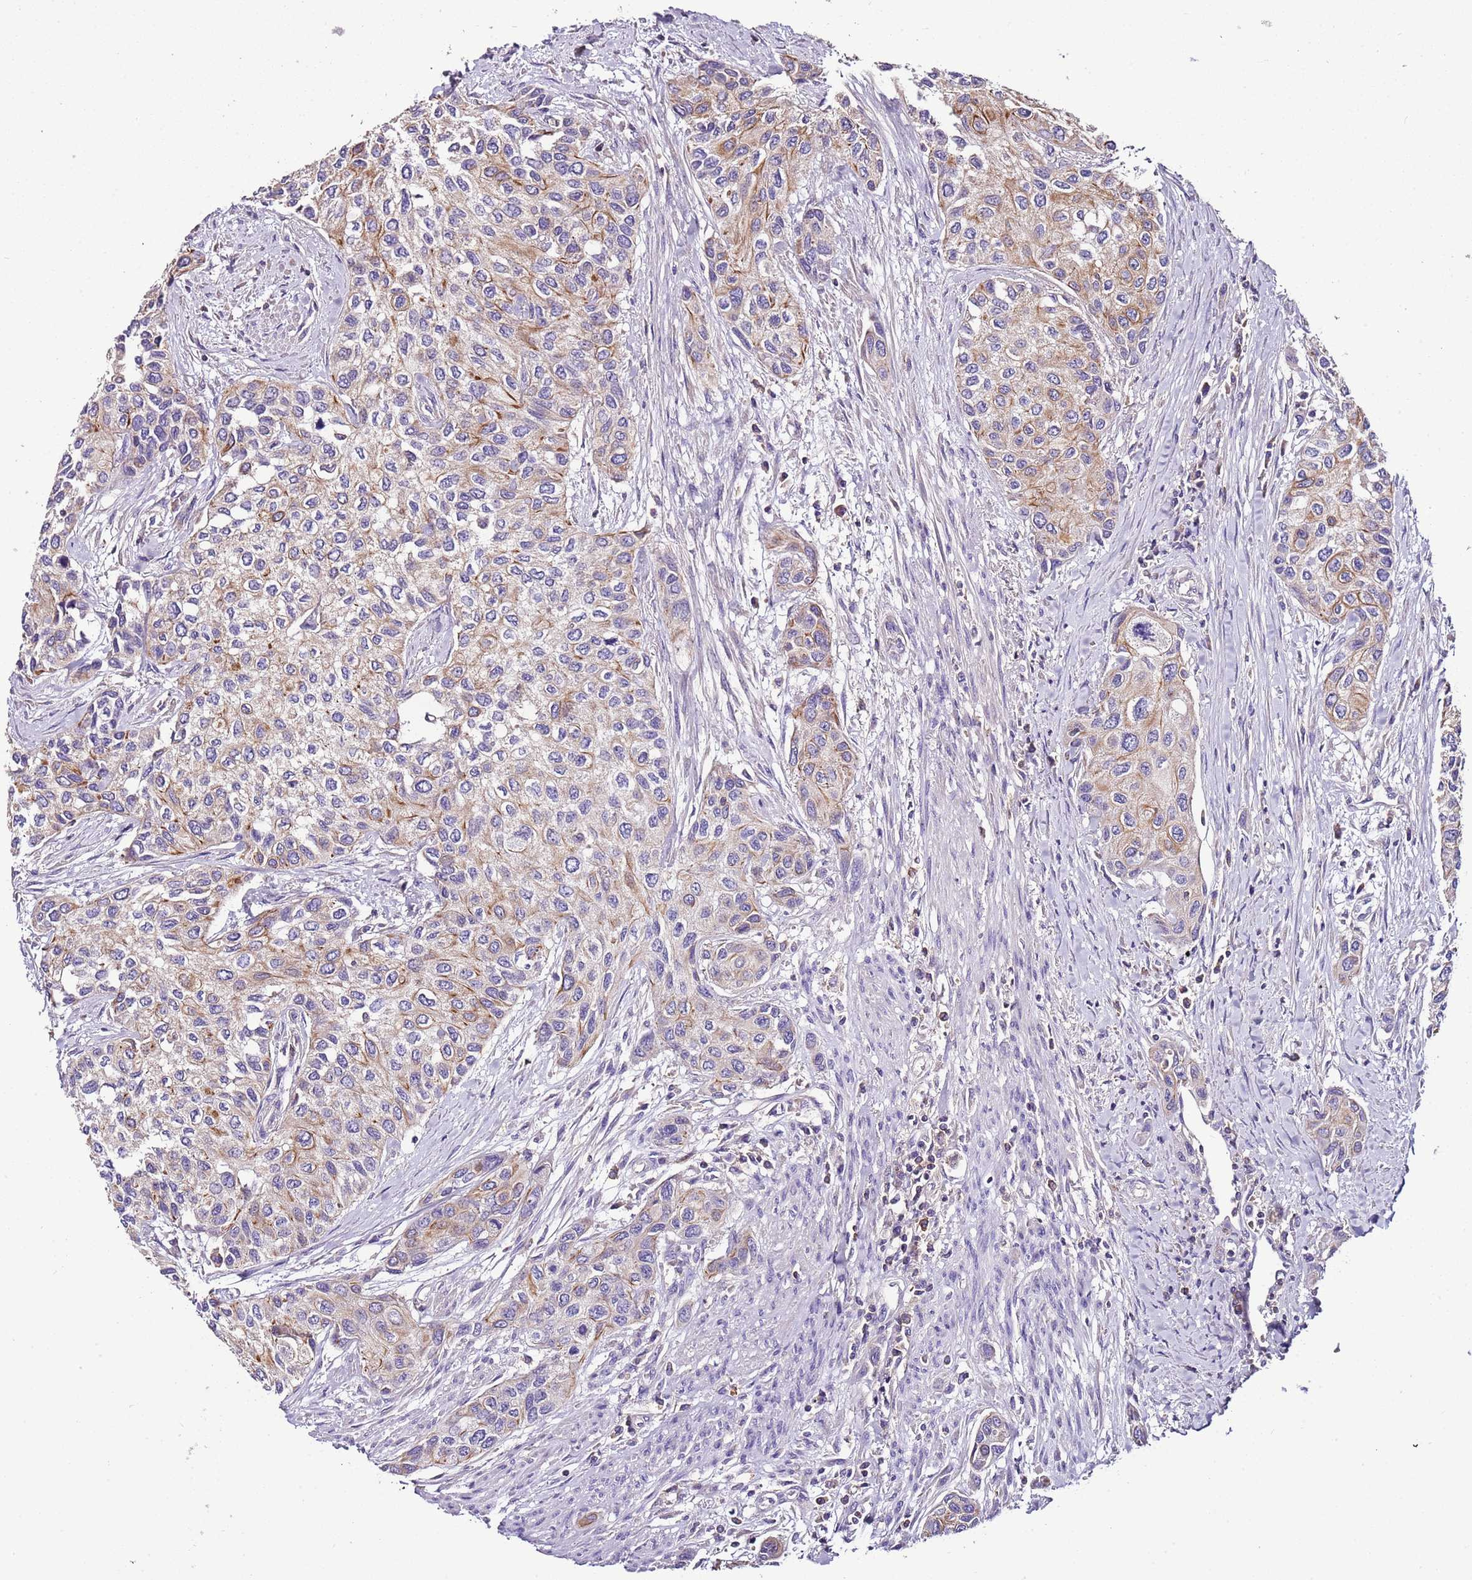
{"staining": {"intensity": "moderate", "quantity": "25%-75%", "location": "cytoplasmic/membranous"}, "tissue": "urothelial cancer", "cell_type": "Tumor cells", "image_type": "cancer", "snomed": [{"axis": "morphology", "description": "Normal tissue, NOS"}, {"axis": "morphology", "description": "Urothelial carcinoma, High grade"}, {"axis": "topography", "description": "Vascular tissue"}, {"axis": "topography", "description": "Urinary bladder"}], "caption": "Immunohistochemistry (IHC) micrograph of neoplastic tissue: urothelial cancer stained using immunohistochemistry shows medium levels of moderate protein expression localized specifically in the cytoplasmic/membranous of tumor cells, appearing as a cytoplasmic/membranous brown color.", "gene": "IGIP", "patient": {"sex": "female", "age": 56}}